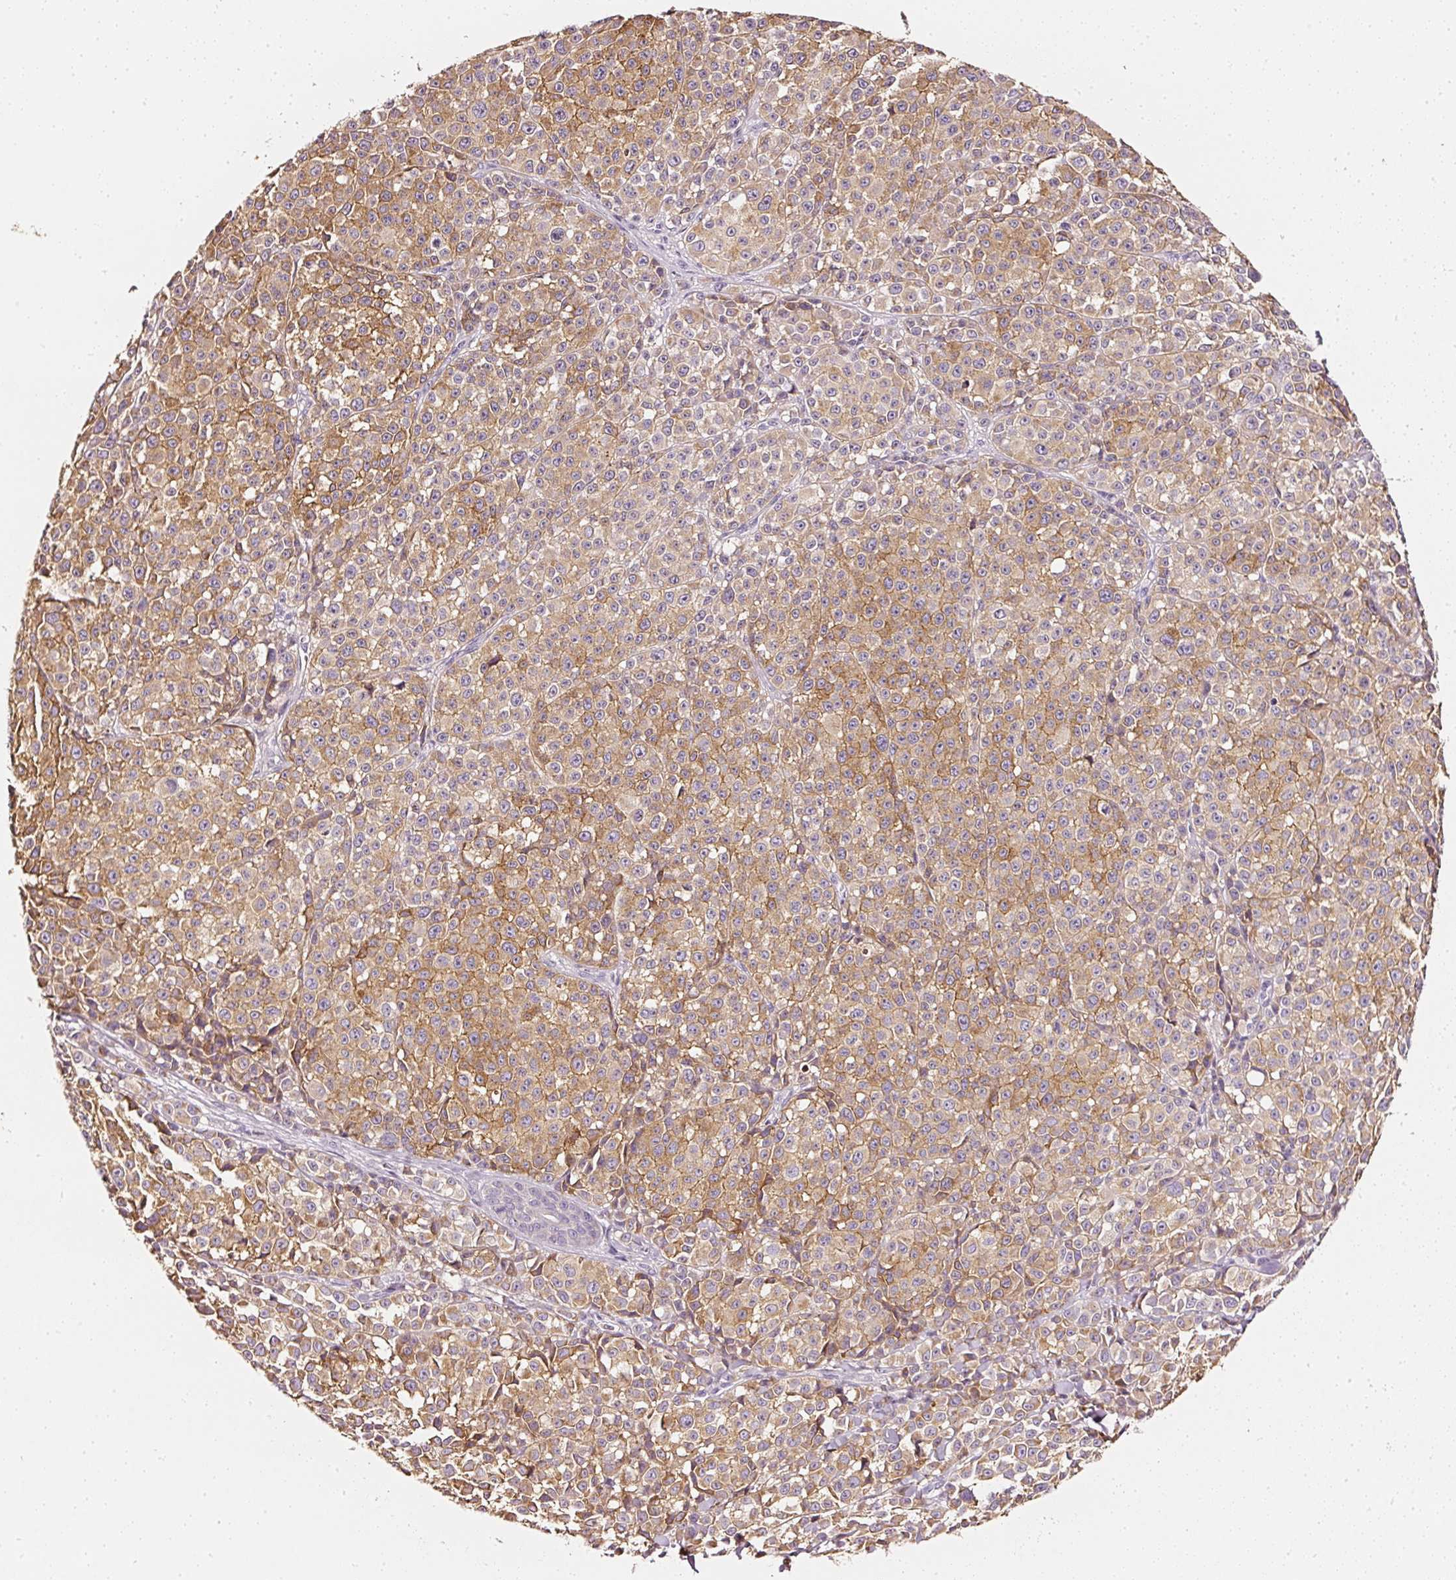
{"staining": {"intensity": "moderate", "quantity": ">75%", "location": "cytoplasmic/membranous"}, "tissue": "melanoma", "cell_type": "Tumor cells", "image_type": "cancer", "snomed": [{"axis": "morphology", "description": "Malignant melanoma, NOS"}, {"axis": "topography", "description": "Skin"}], "caption": "Malignant melanoma stained for a protein displays moderate cytoplasmic/membranous positivity in tumor cells.", "gene": "CNP", "patient": {"sex": "female", "age": 35}}